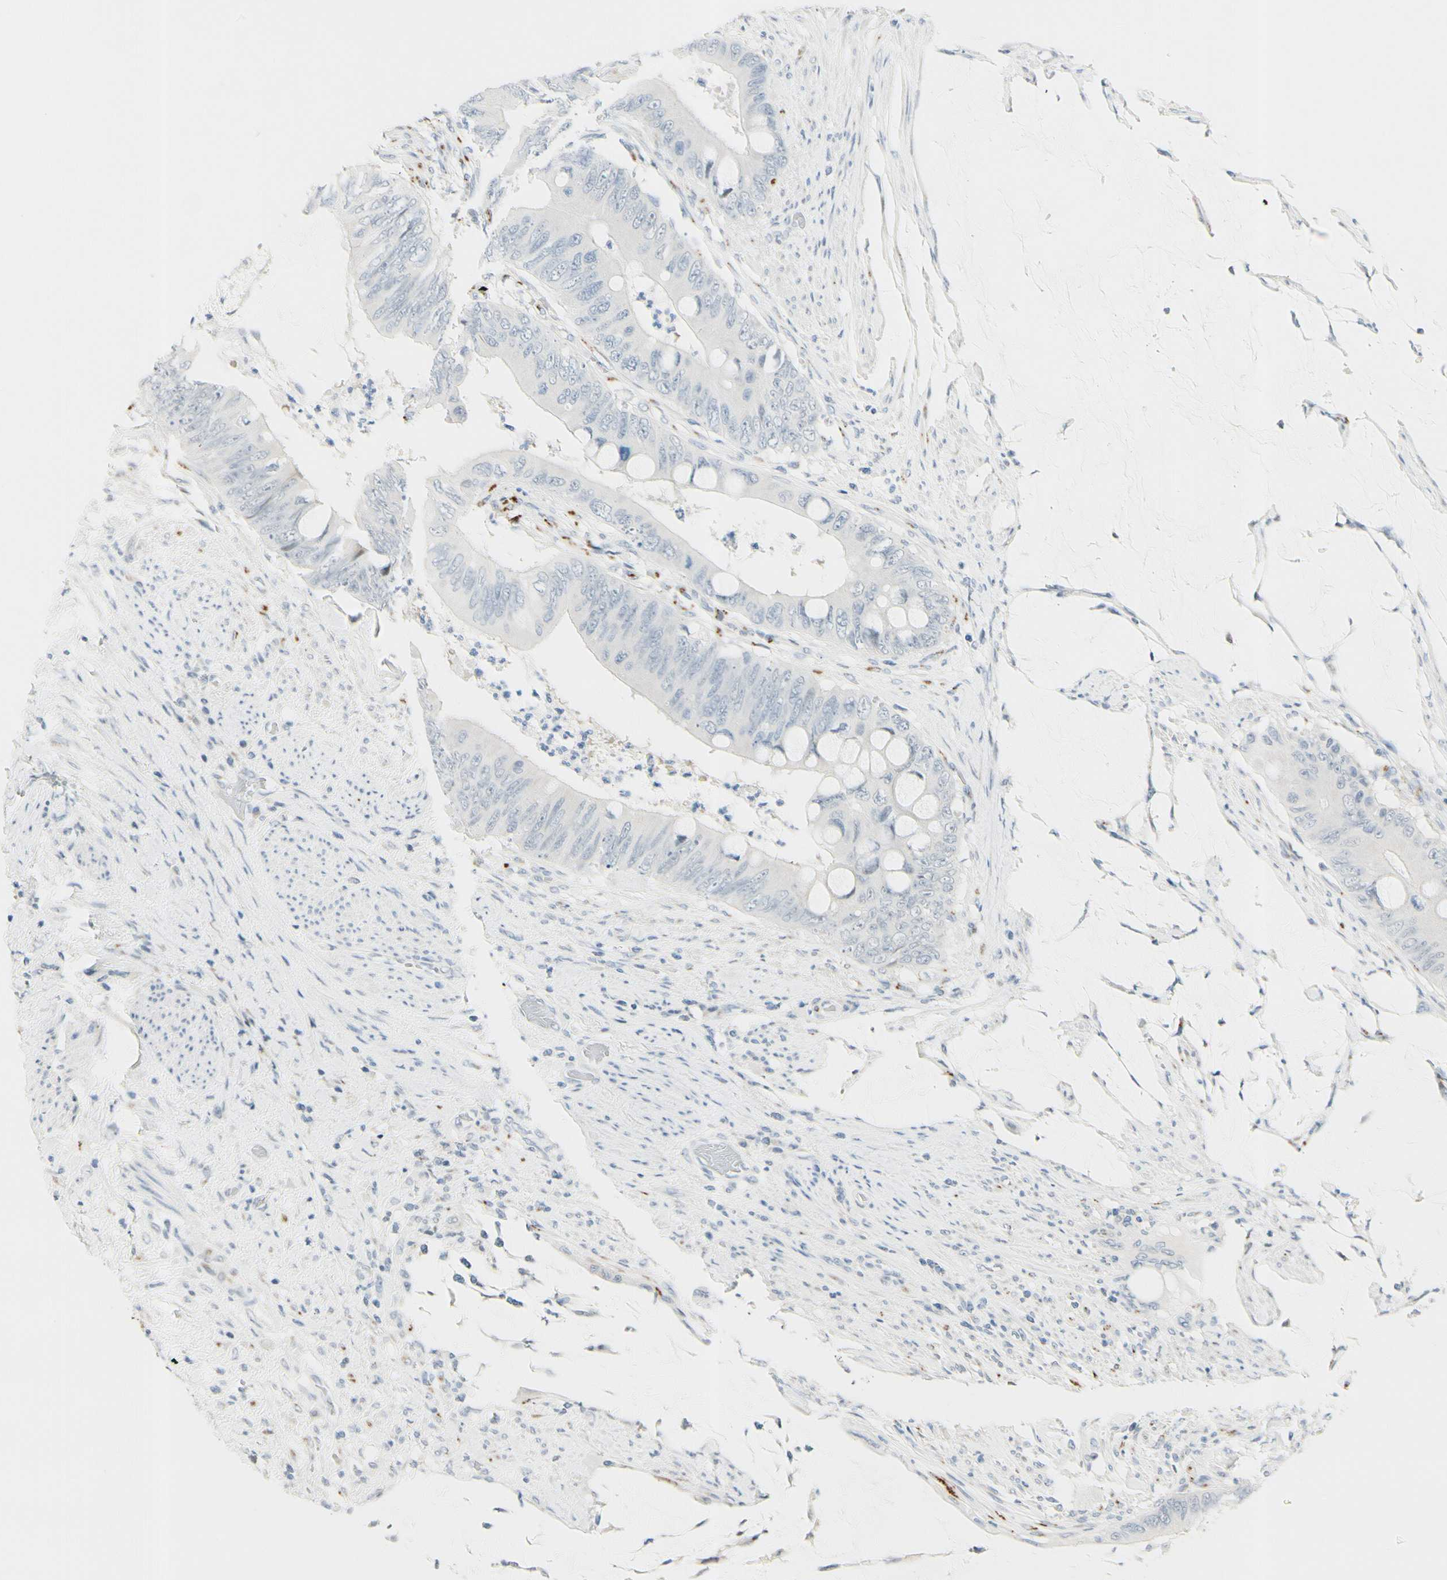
{"staining": {"intensity": "negative", "quantity": "none", "location": "none"}, "tissue": "colorectal cancer", "cell_type": "Tumor cells", "image_type": "cancer", "snomed": [{"axis": "morphology", "description": "Adenocarcinoma, NOS"}, {"axis": "topography", "description": "Rectum"}], "caption": "Human colorectal cancer (adenocarcinoma) stained for a protein using immunohistochemistry exhibits no positivity in tumor cells.", "gene": "B4GALNT1", "patient": {"sex": "female", "age": 77}}